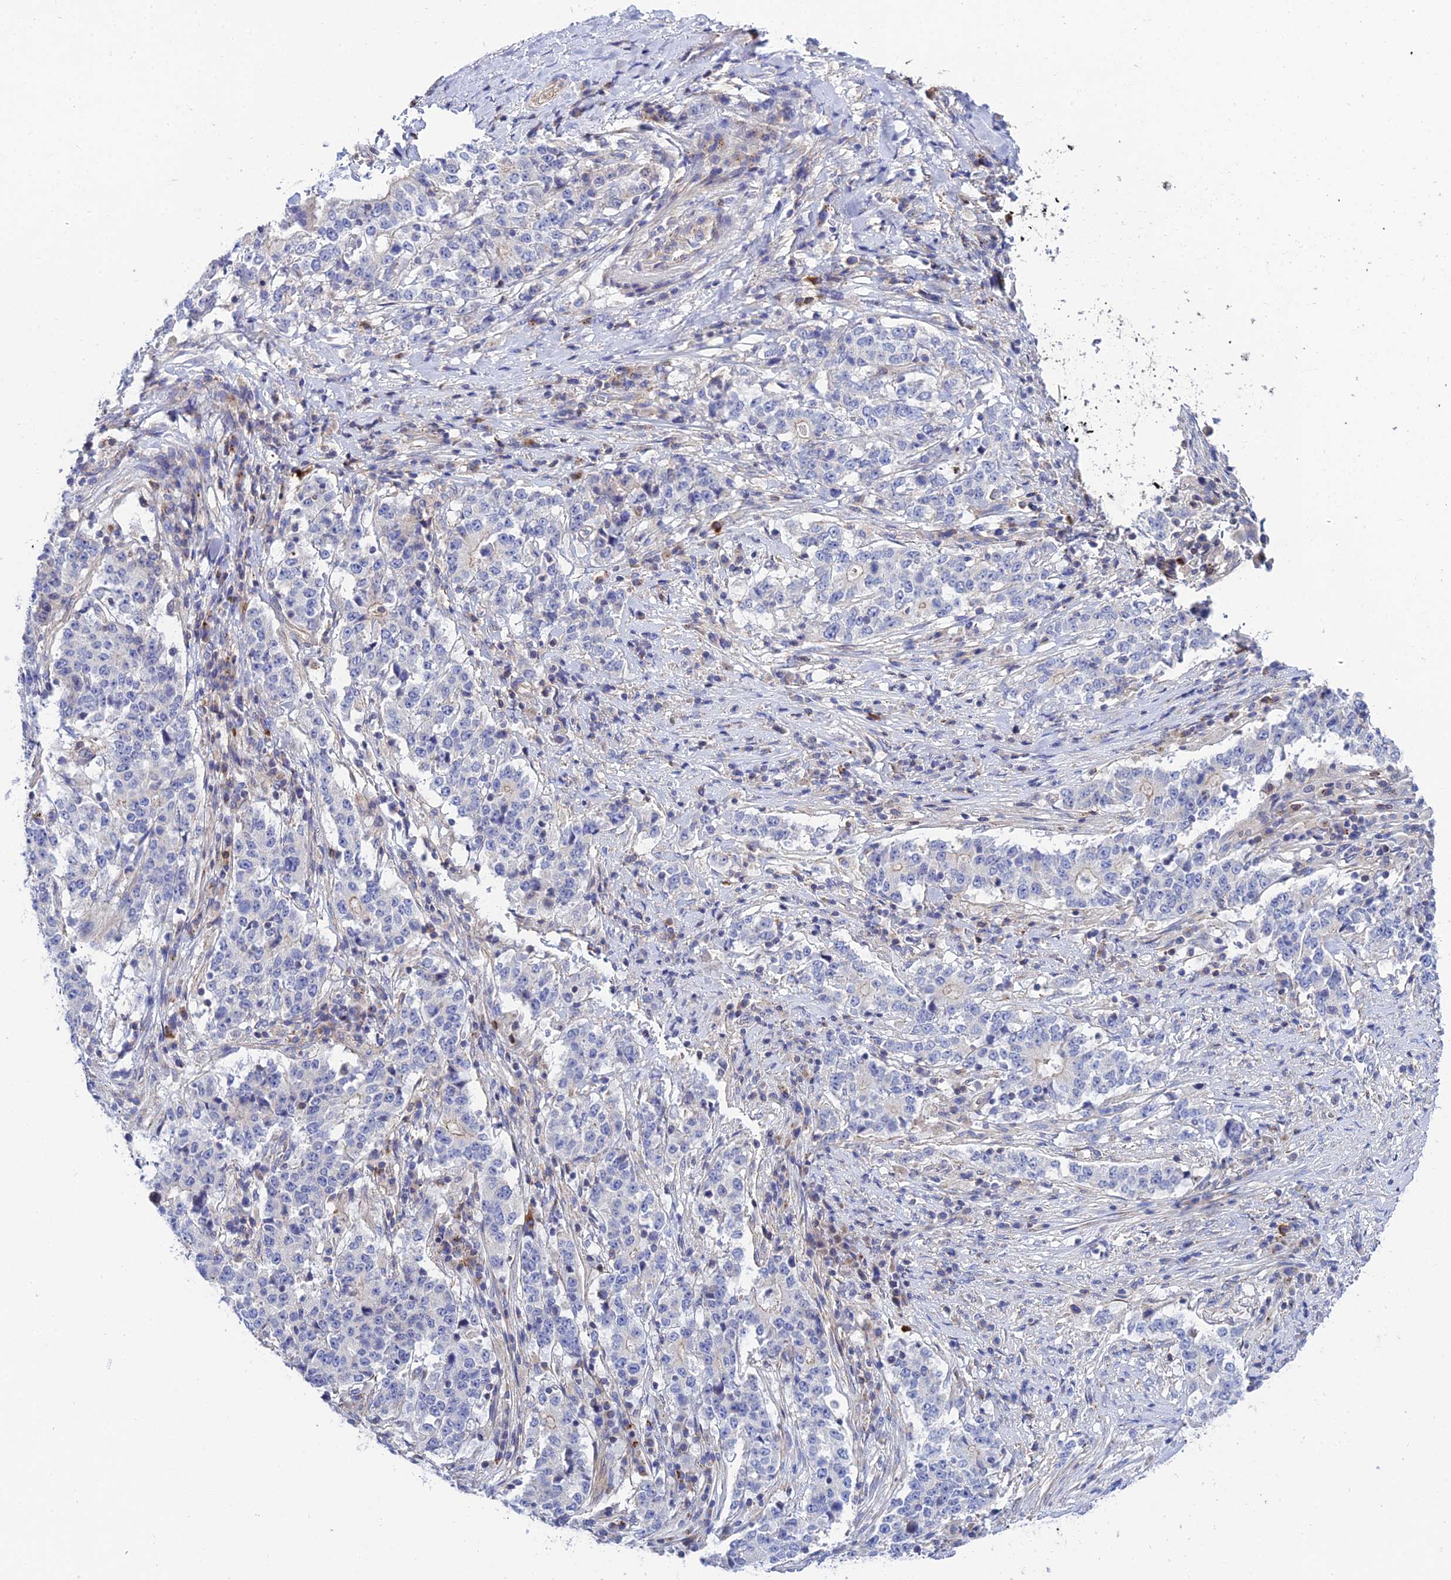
{"staining": {"intensity": "negative", "quantity": "none", "location": "none"}, "tissue": "stomach cancer", "cell_type": "Tumor cells", "image_type": "cancer", "snomed": [{"axis": "morphology", "description": "Adenocarcinoma, NOS"}, {"axis": "topography", "description": "Stomach"}], "caption": "This is an immunohistochemistry (IHC) photomicrograph of human stomach adenocarcinoma. There is no positivity in tumor cells.", "gene": "APOBEC3H", "patient": {"sex": "male", "age": 59}}